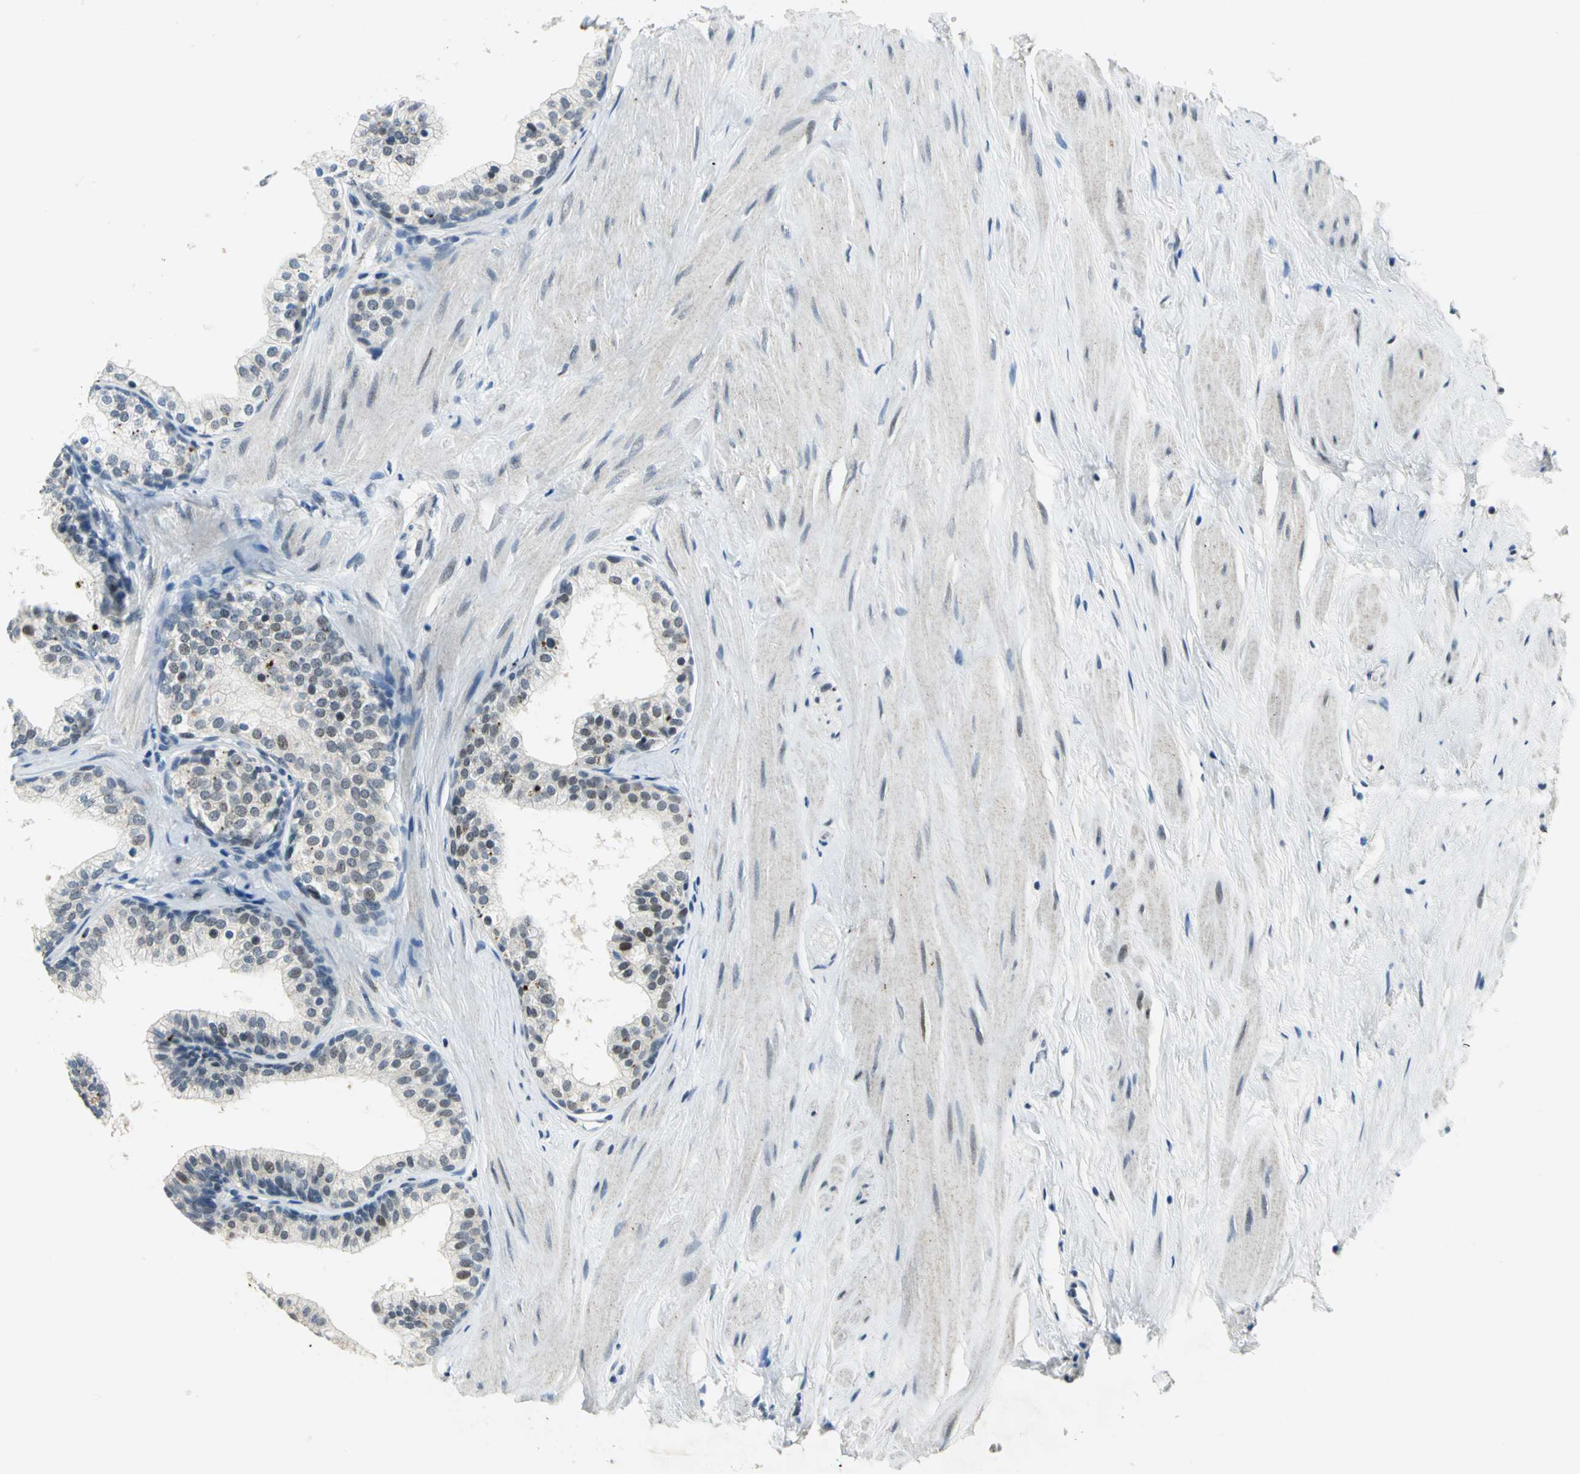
{"staining": {"intensity": "moderate", "quantity": "<25%", "location": "cytoplasmic/membranous,nuclear"}, "tissue": "prostate", "cell_type": "Glandular cells", "image_type": "normal", "snomed": [{"axis": "morphology", "description": "Normal tissue, NOS"}, {"axis": "topography", "description": "Prostate"}], "caption": "This histopathology image reveals immunohistochemistry staining of unremarkable prostate, with low moderate cytoplasmic/membranous,nuclear expression in about <25% of glandular cells.", "gene": "RAD17", "patient": {"sex": "male", "age": 60}}